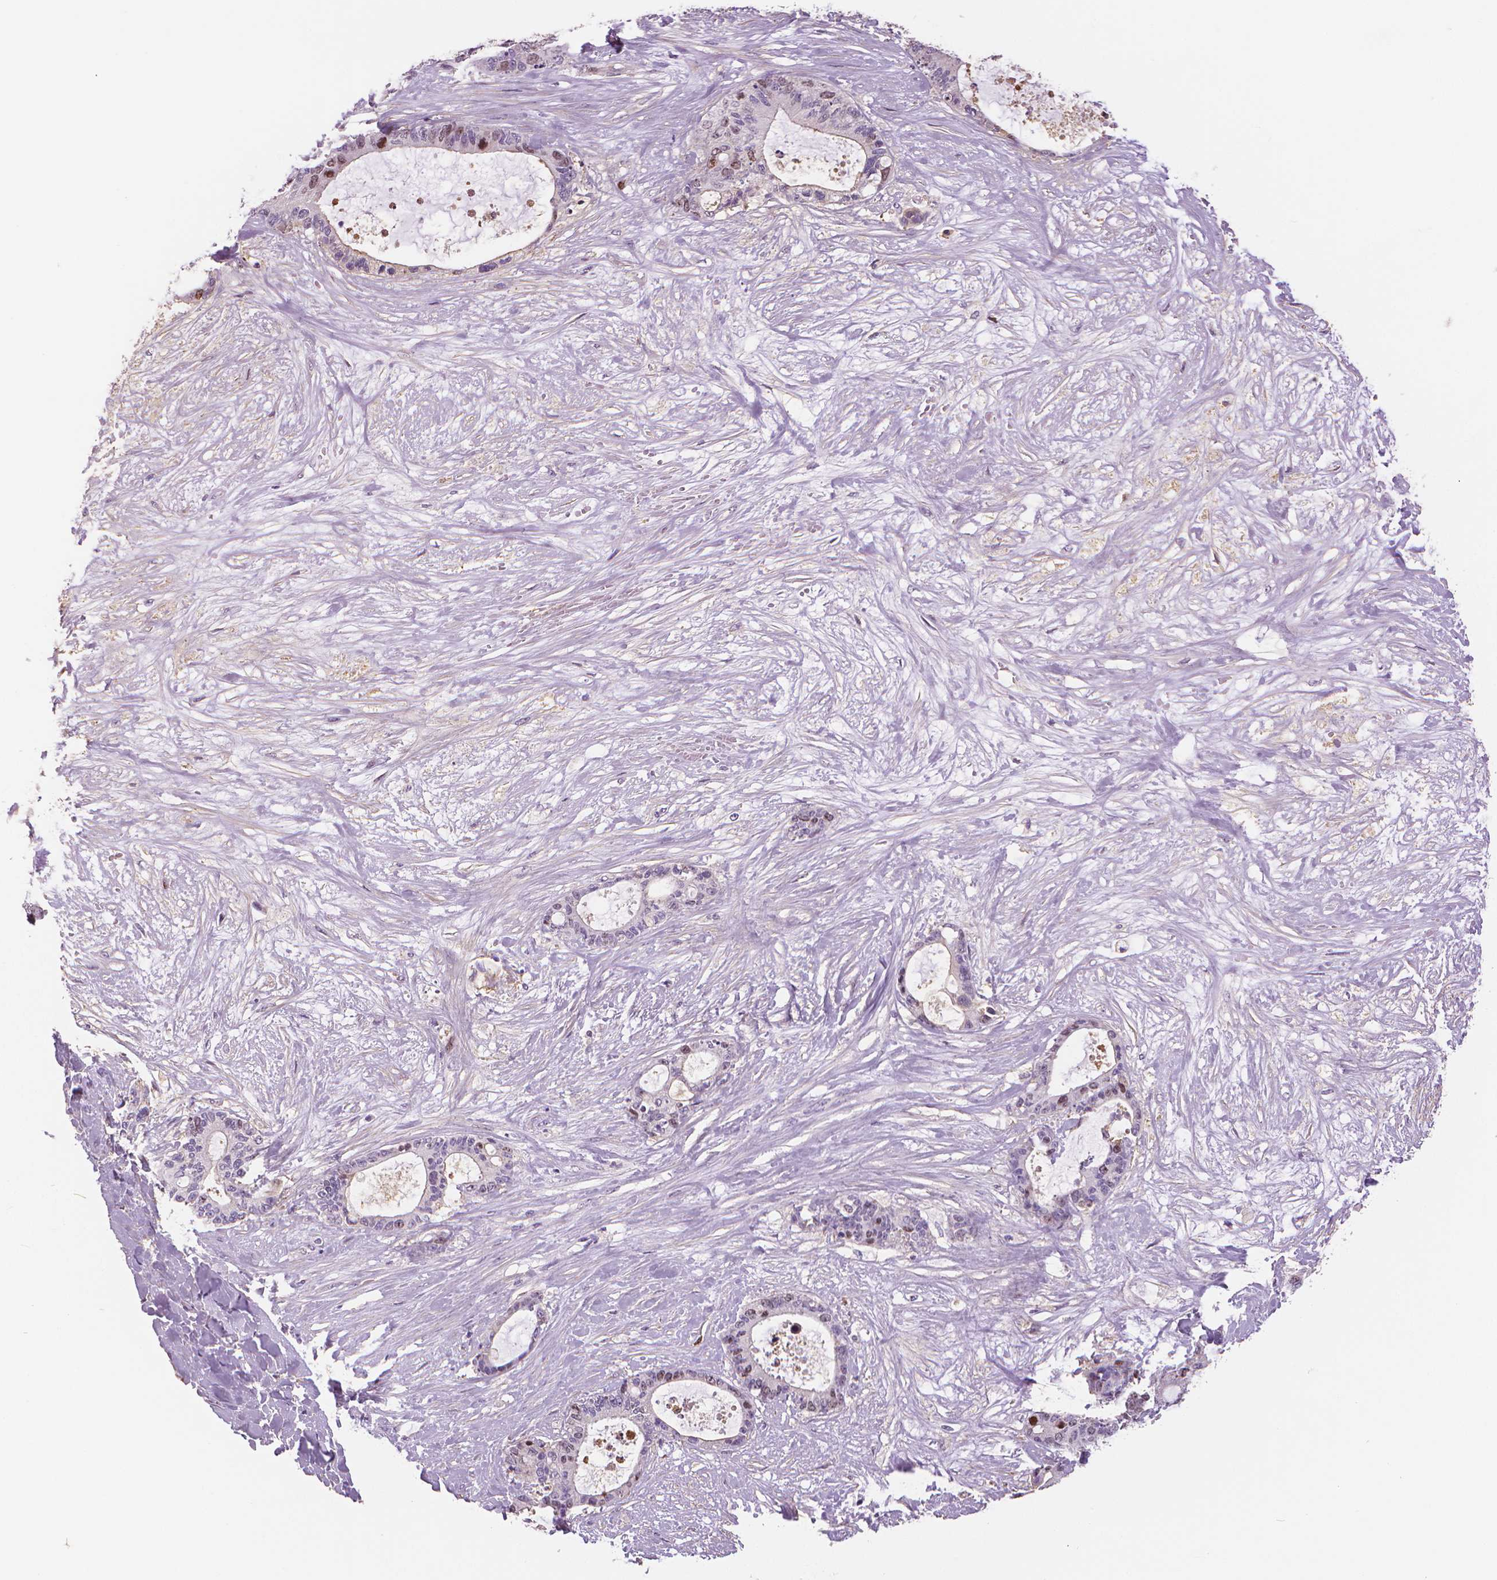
{"staining": {"intensity": "moderate", "quantity": "<25%", "location": "nuclear"}, "tissue": "liver cancer", "cell_type": "Tumor cells", "image_type": "cancer", "snomed": [{"axis": "morphology", "description": "Normal tissue, NOS"}, {"axis": "morphology", "description": "Cholangiocarcinoma"}, {"axis": "topography", "description": "Liver"}, {"axis": "topography", "description": "Peripheral nerve tissue"}], "caption": "Protein staining reveals moderate nuclear positivity in about <25% of tumor cells in liver cholangiocarcinoma.", "gene": "MKI67", "patient": {"sex": "female", "age": 73}}